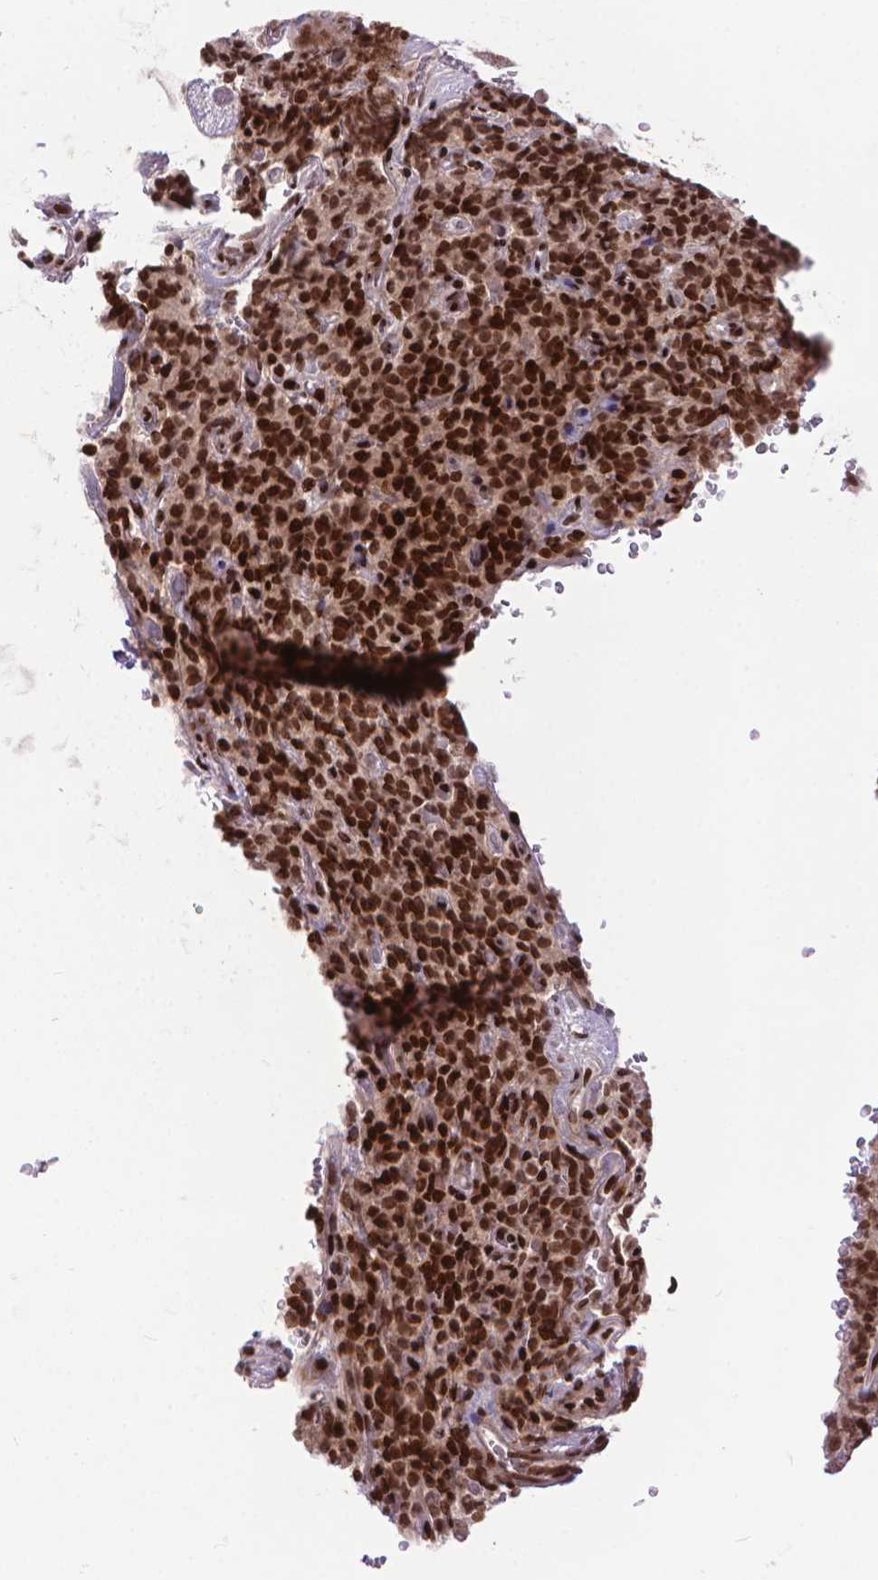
{"staining": {"intensity": "strong", "quantity": ">75%", "location": "nuclear"}, "tissue": "carcinoid", "cell_type": "Tumor cells", "image_type": "cancer", "snomed": [{"axis": "morphology", "description": "Carcinoid, malignant, NOS"}, {"axis": "topography", "description": "Pancreas"}], "caption": "This micrograph reveals immunohistochemistry (IHC) staining of carcinoid, with high strong nuclear positivity in approximately >75% of tumor cells.", "gene": "AMER1", "patient": {"sex": "male", "age": 36}}